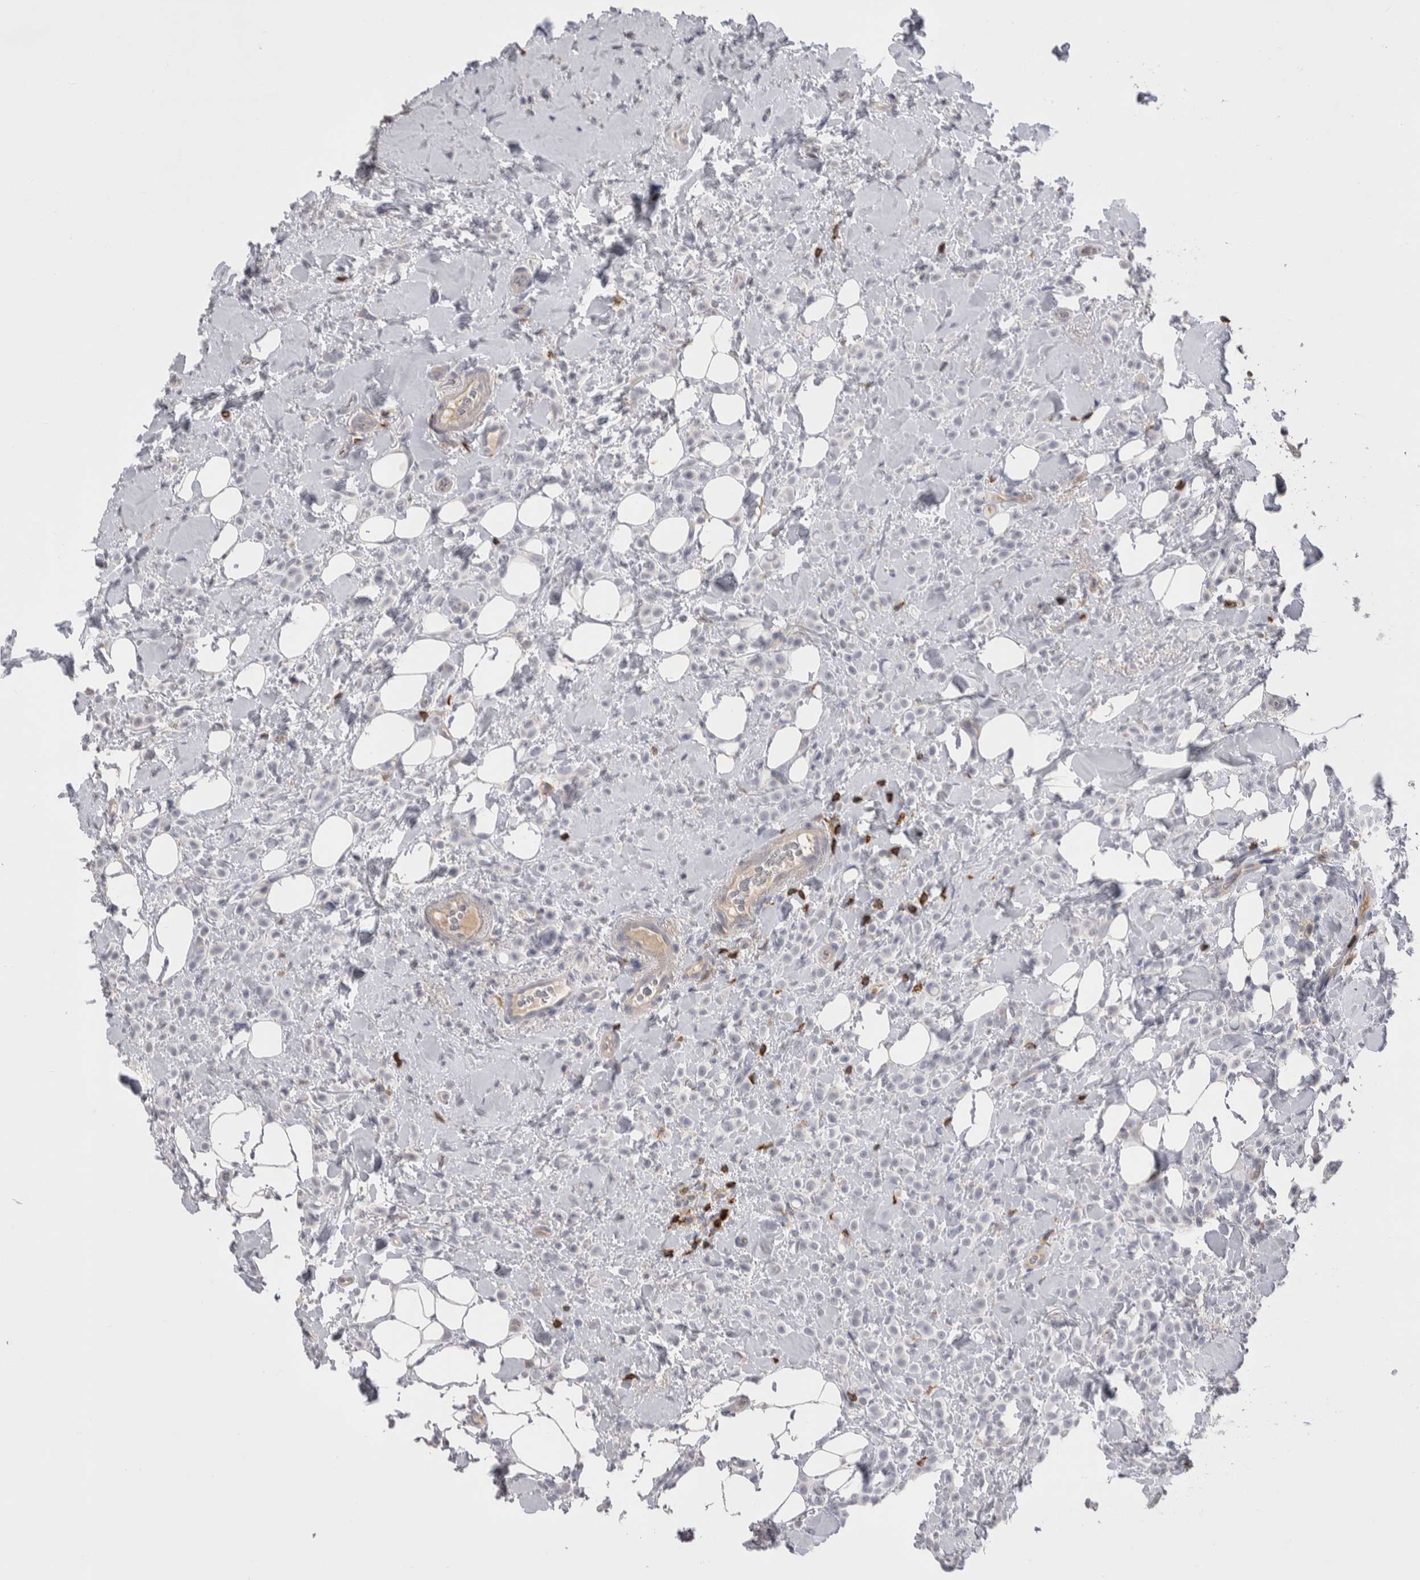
{"staining": {"intensity": "negative", "quantity": "none", "location": "none"}, "tissue": "breast cancer", "cell_type": "Tumor cells", "image_type": "cancer", "snomed": [{"axis": "morphology", "description": "Normal tissue, NOS"}, {"axis": "morphology", "description": "Lobular carcinoma"}, {"axis": "topography", "description": "Breast"}], "caption": "DAB (3,3'-diaminobenzidine) immunohistochemical staining of lobular carcinoma (breast) shows no significant expression in tumor cells.", "gene": "CEP295NL", "patient": {"sex": "female", "age": 50}}